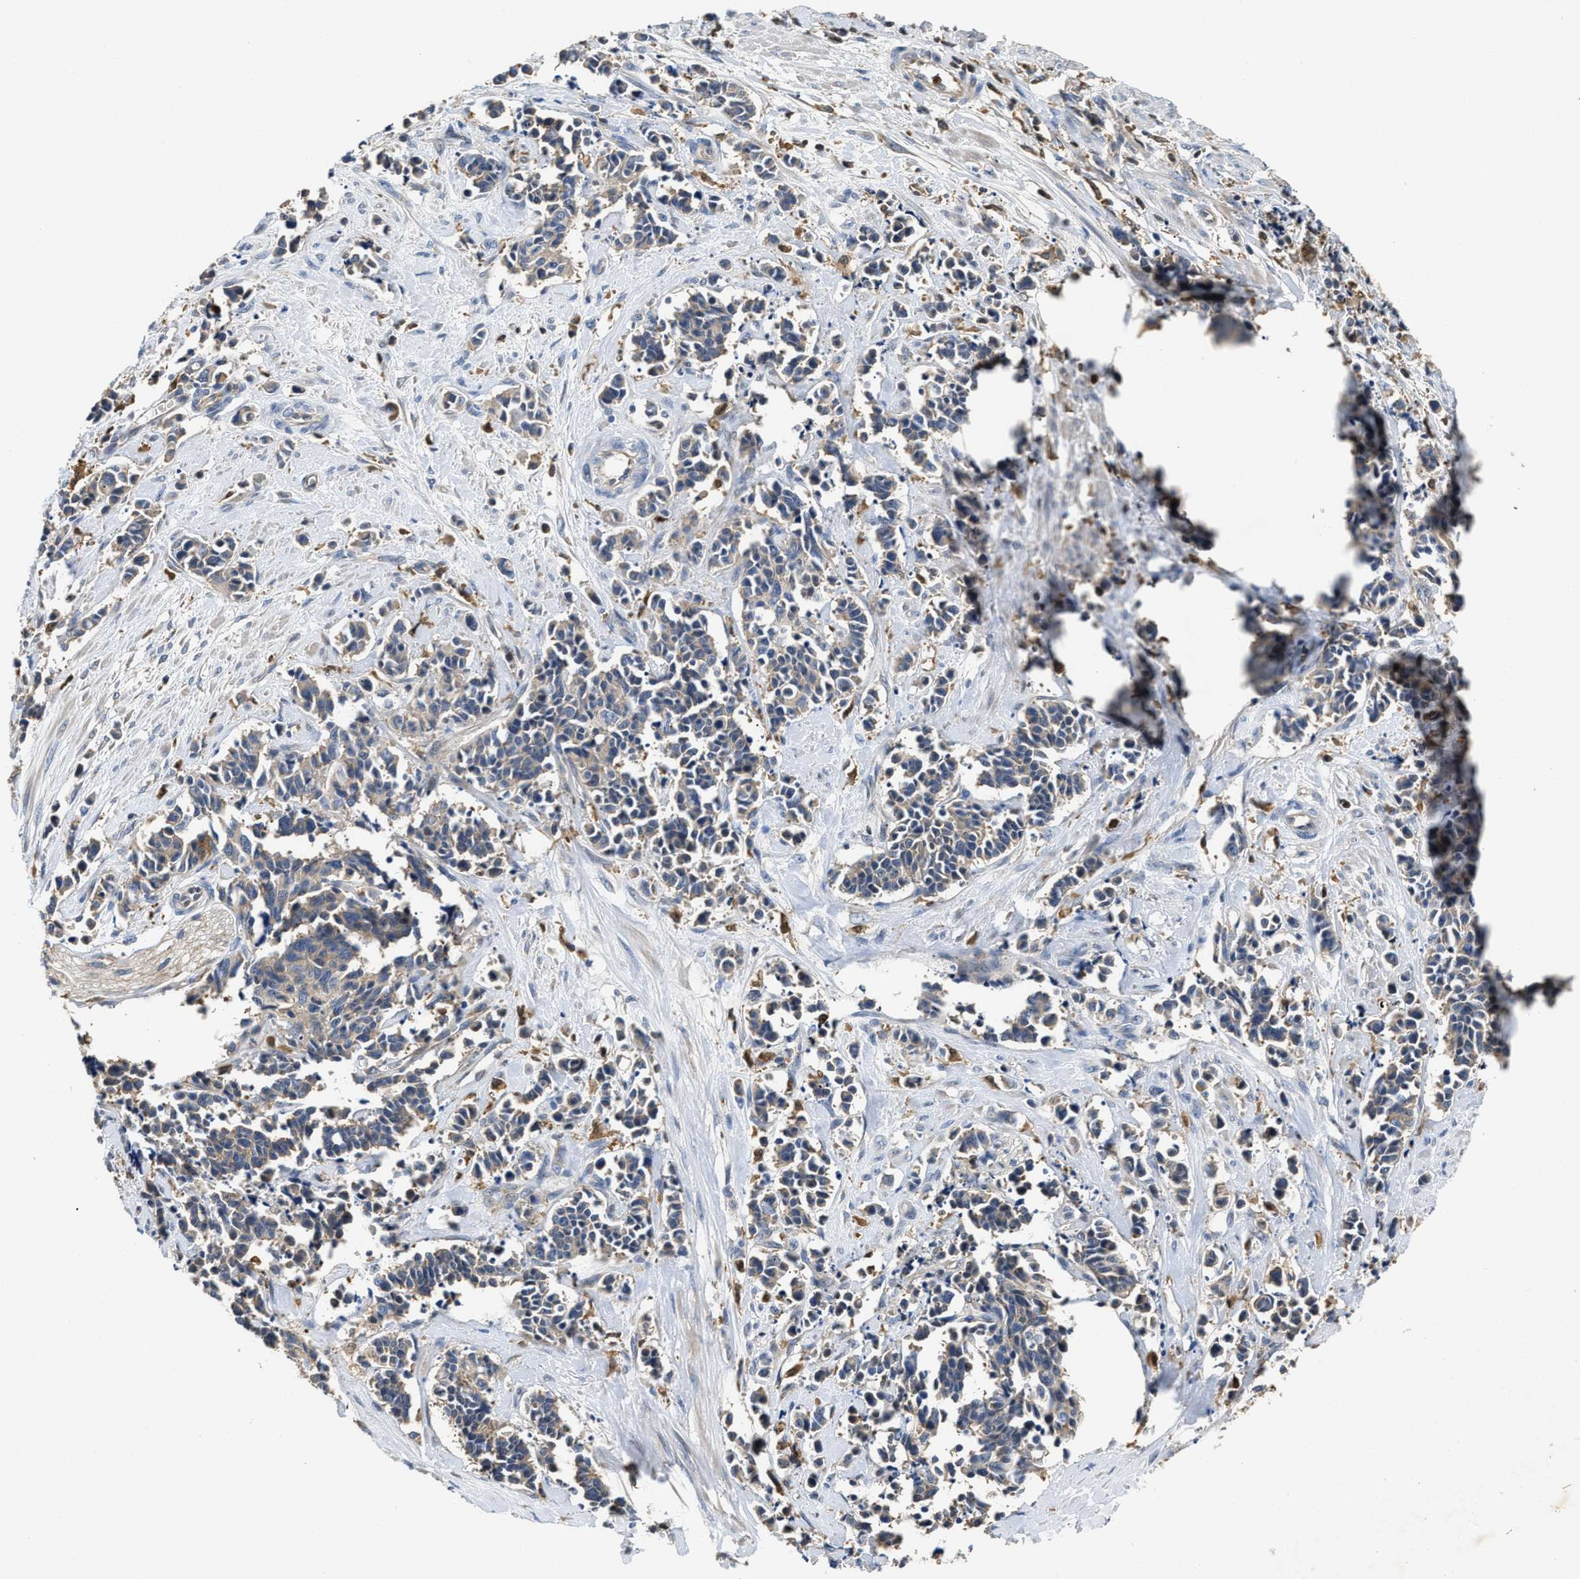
{"staining": {"intensity": "negative", "quantity": "none", "location": "none"}, "tissue": "cervical cancer", "cell_type": "Tumor cells", "image_type": "cancer", "snomed": [{"axis": "morphology", "description": "Squamous cell carcinoma, NOS"}, {"axis": "topography", "description": "Cervix"}], "caption": "IHC photomicrograph of human cervical cancer (squamous cell carcinoma) stained for a protein (brown), which displays no positivity in tumor cells.", "gene": "OSTF1", "patient": {"sex": "female", "age": 35}}